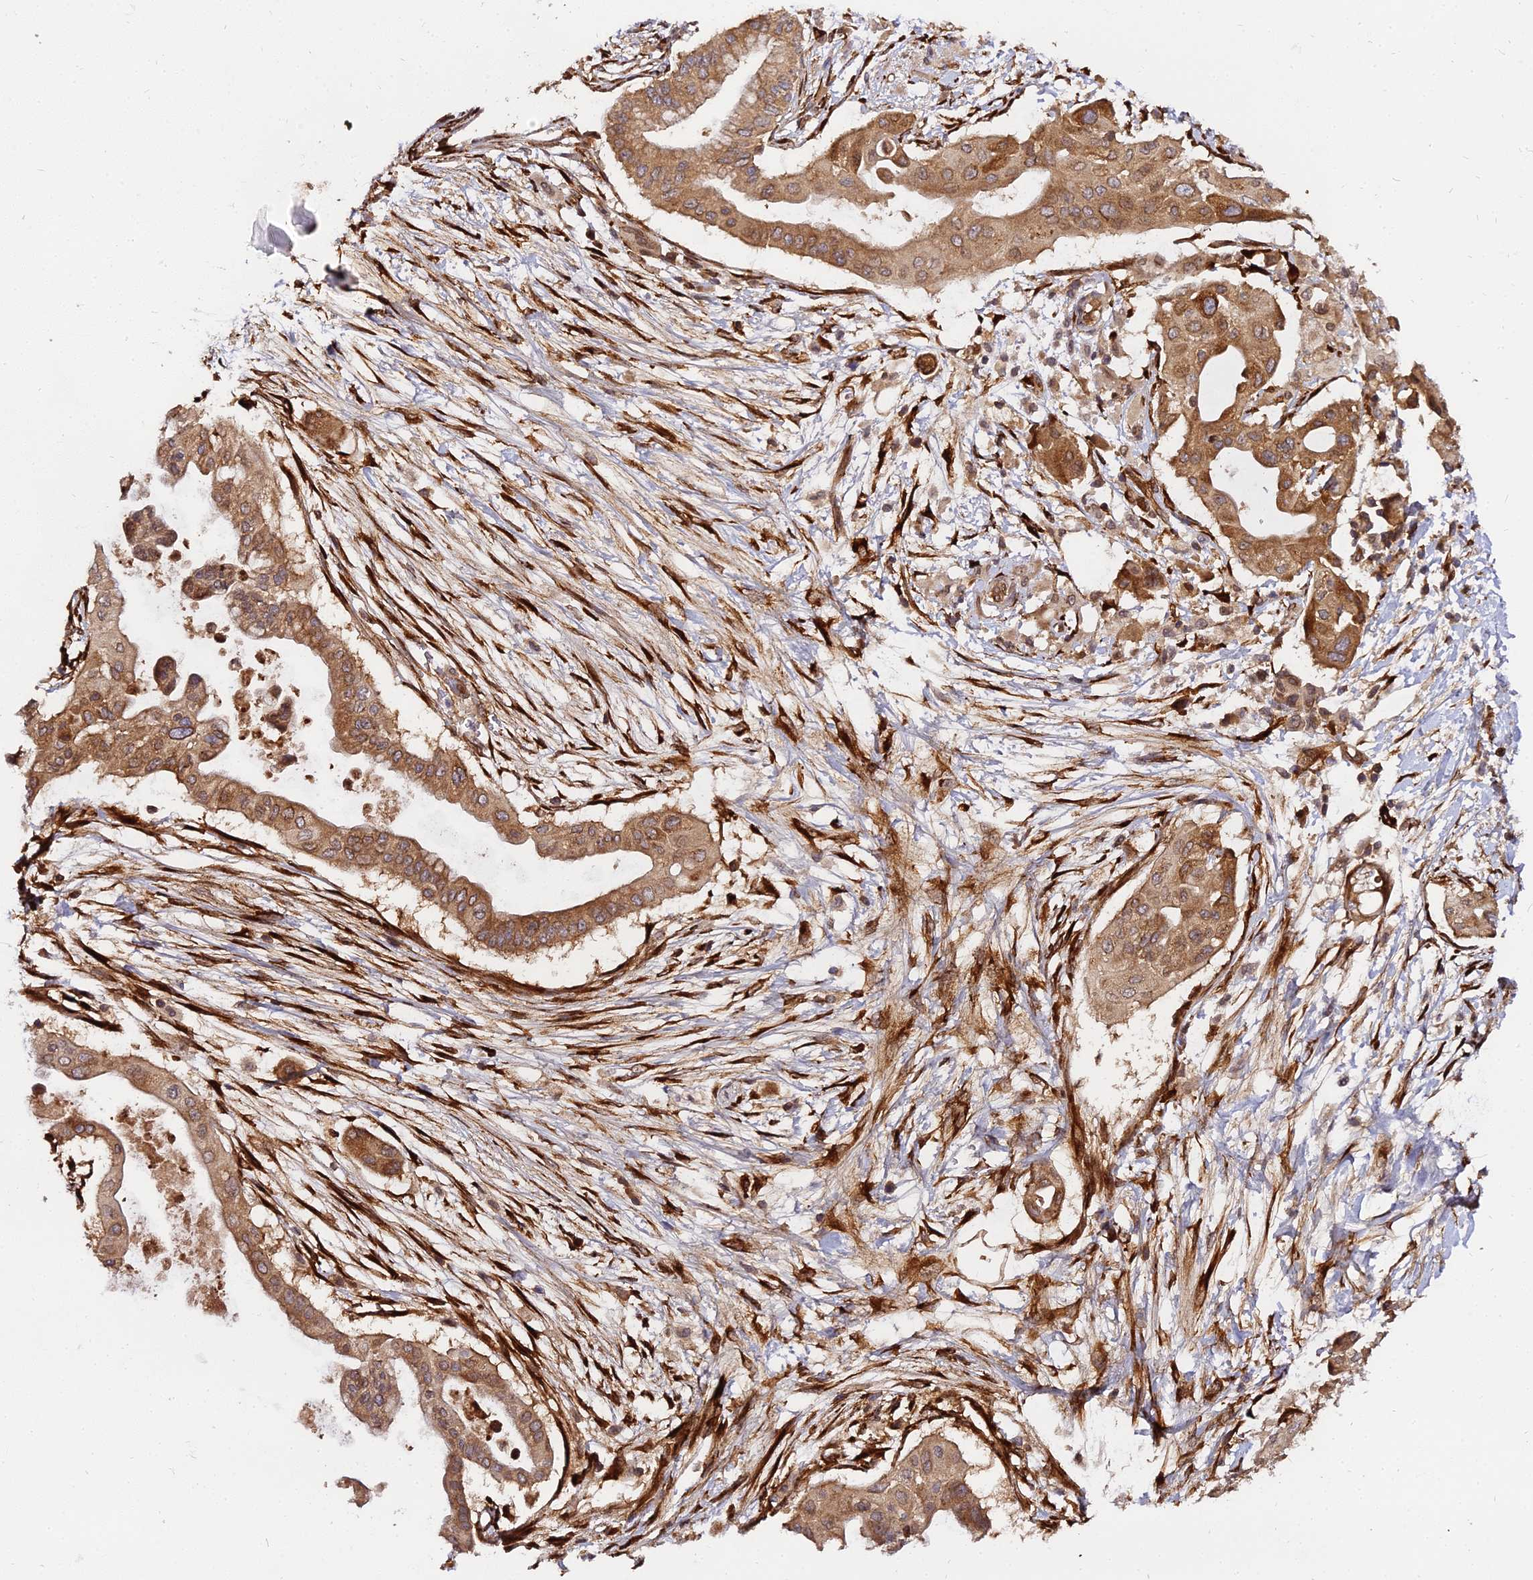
{"staining": {"intensity": "moderate", "quantity": ">75%", "location": "cytoplasmic/membranous"}, "tissue": "pancreatic cancer", "cell_type": "Tumor cells", "image_type": "cancer", "snomed": [{"axis": "morphology", "description": "Adenocarcinoma, NOS"}, {"axis": "topography", "description": "Pancreas"}], "caption": "Pancreatic cancer (adenocarcinoma) stained with DAB (3,3'-diaminobenzidine) immunohistochemistry (IHC) shows medium levels of moderate cytoplasmic/membranous staining in about >75% of tumor cells.", "gene": "PDE4D", "patient": {"sex": "male", "age": 68}}